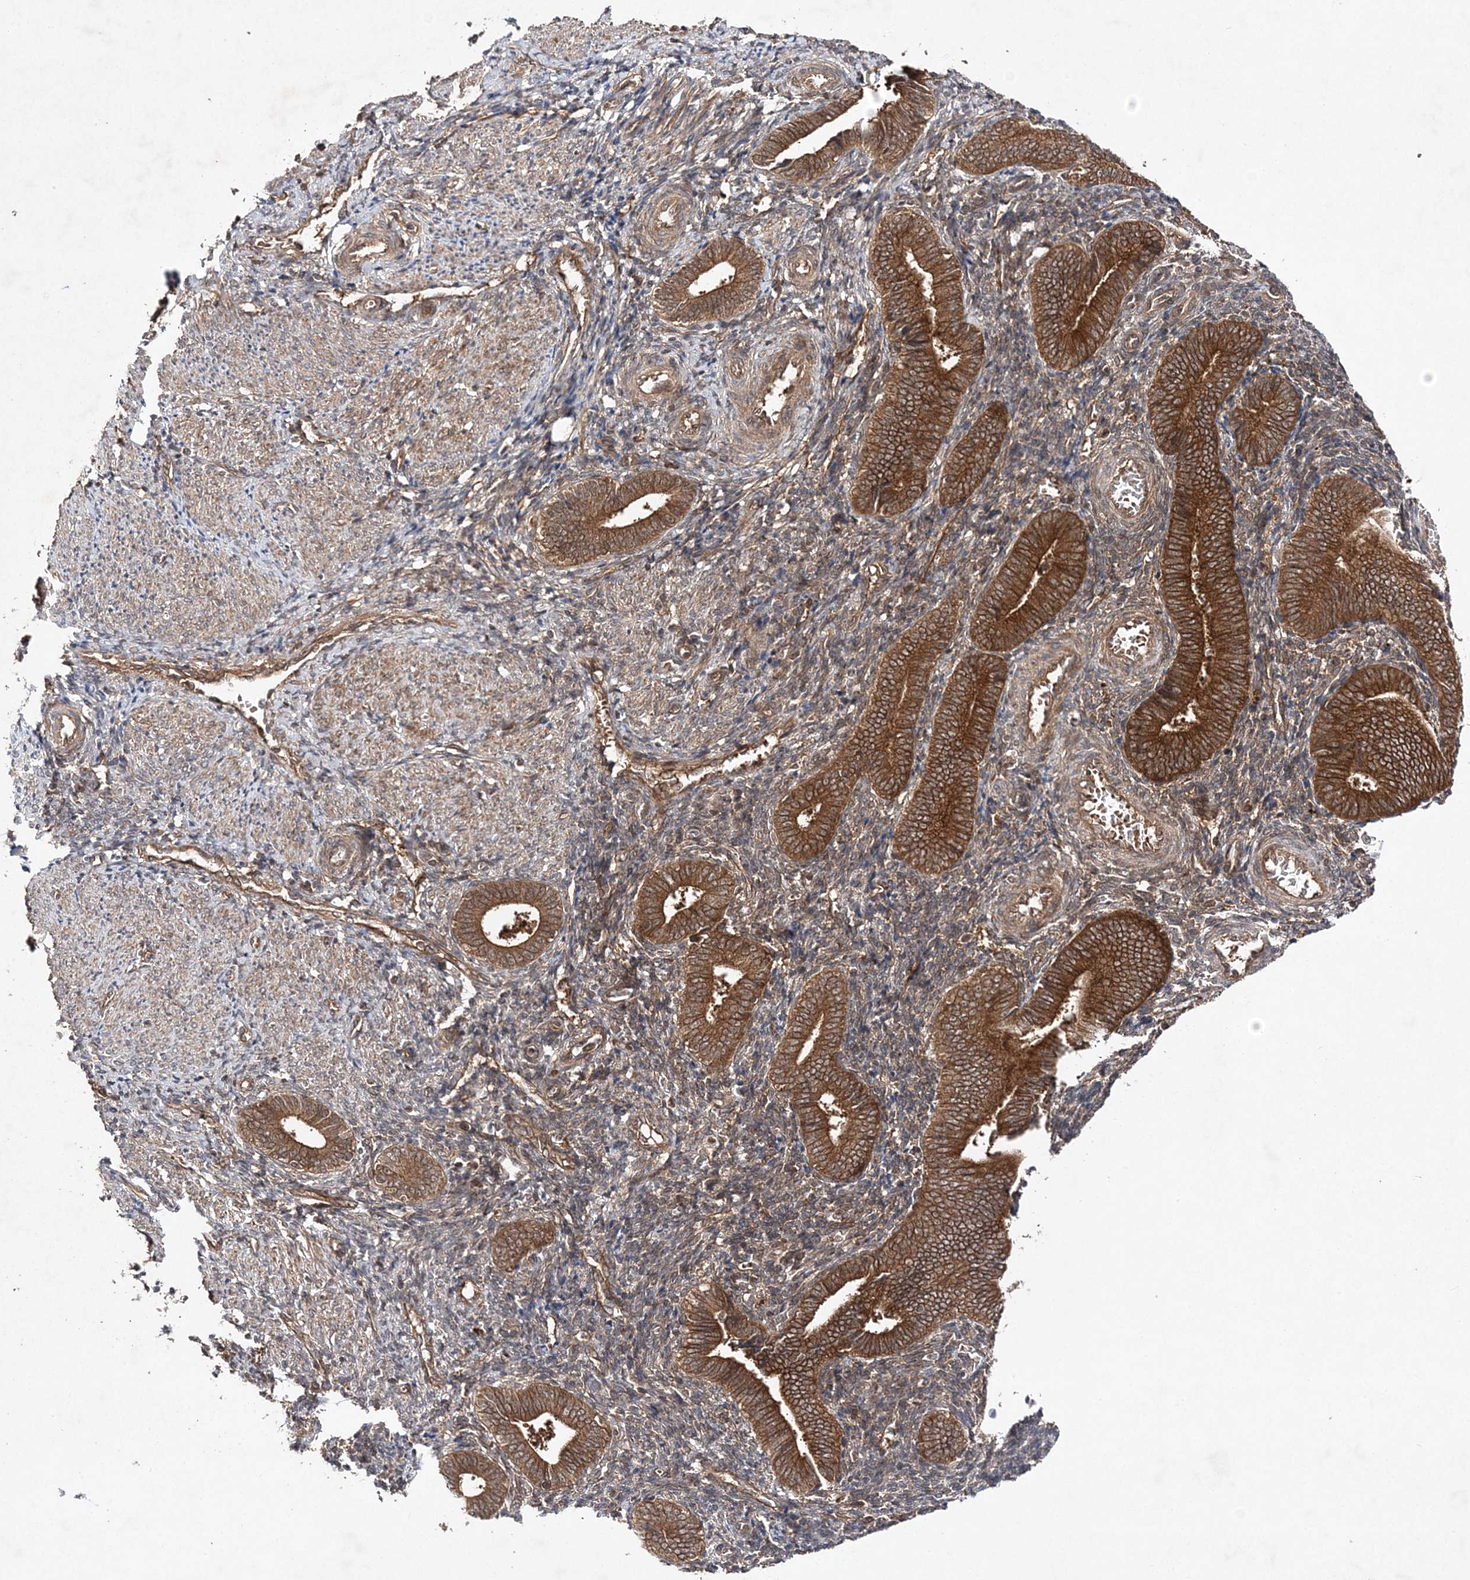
{"staining": {"intensity": "weak", "quantity": "25%-75%", "location": "cytoplasmic/membranous"}, "tissue": "endometrium", "cell_type": "Cells in endometrial stroma", "image_type": "normal", "snomed": [{"axis": "morphology", "description": "Normal tissue, NOS"}, {"axis": "topography", "description": "Uterus"}, {"axis": "topography", "description": "Endometrium"}], "caption": "Immunohistochemistry (IHC) histopathology image of benign endometrium: human endometrium stained using IHC demonstrates low levels of weak protein expression localized specifically in the cytoplasmic/membranous of cells in endometrial stroma, appearing as a cytoplasmic/membranous brown color.", "gene": "TMEM9B", "patient": {"sex": "female", "age": 33}}